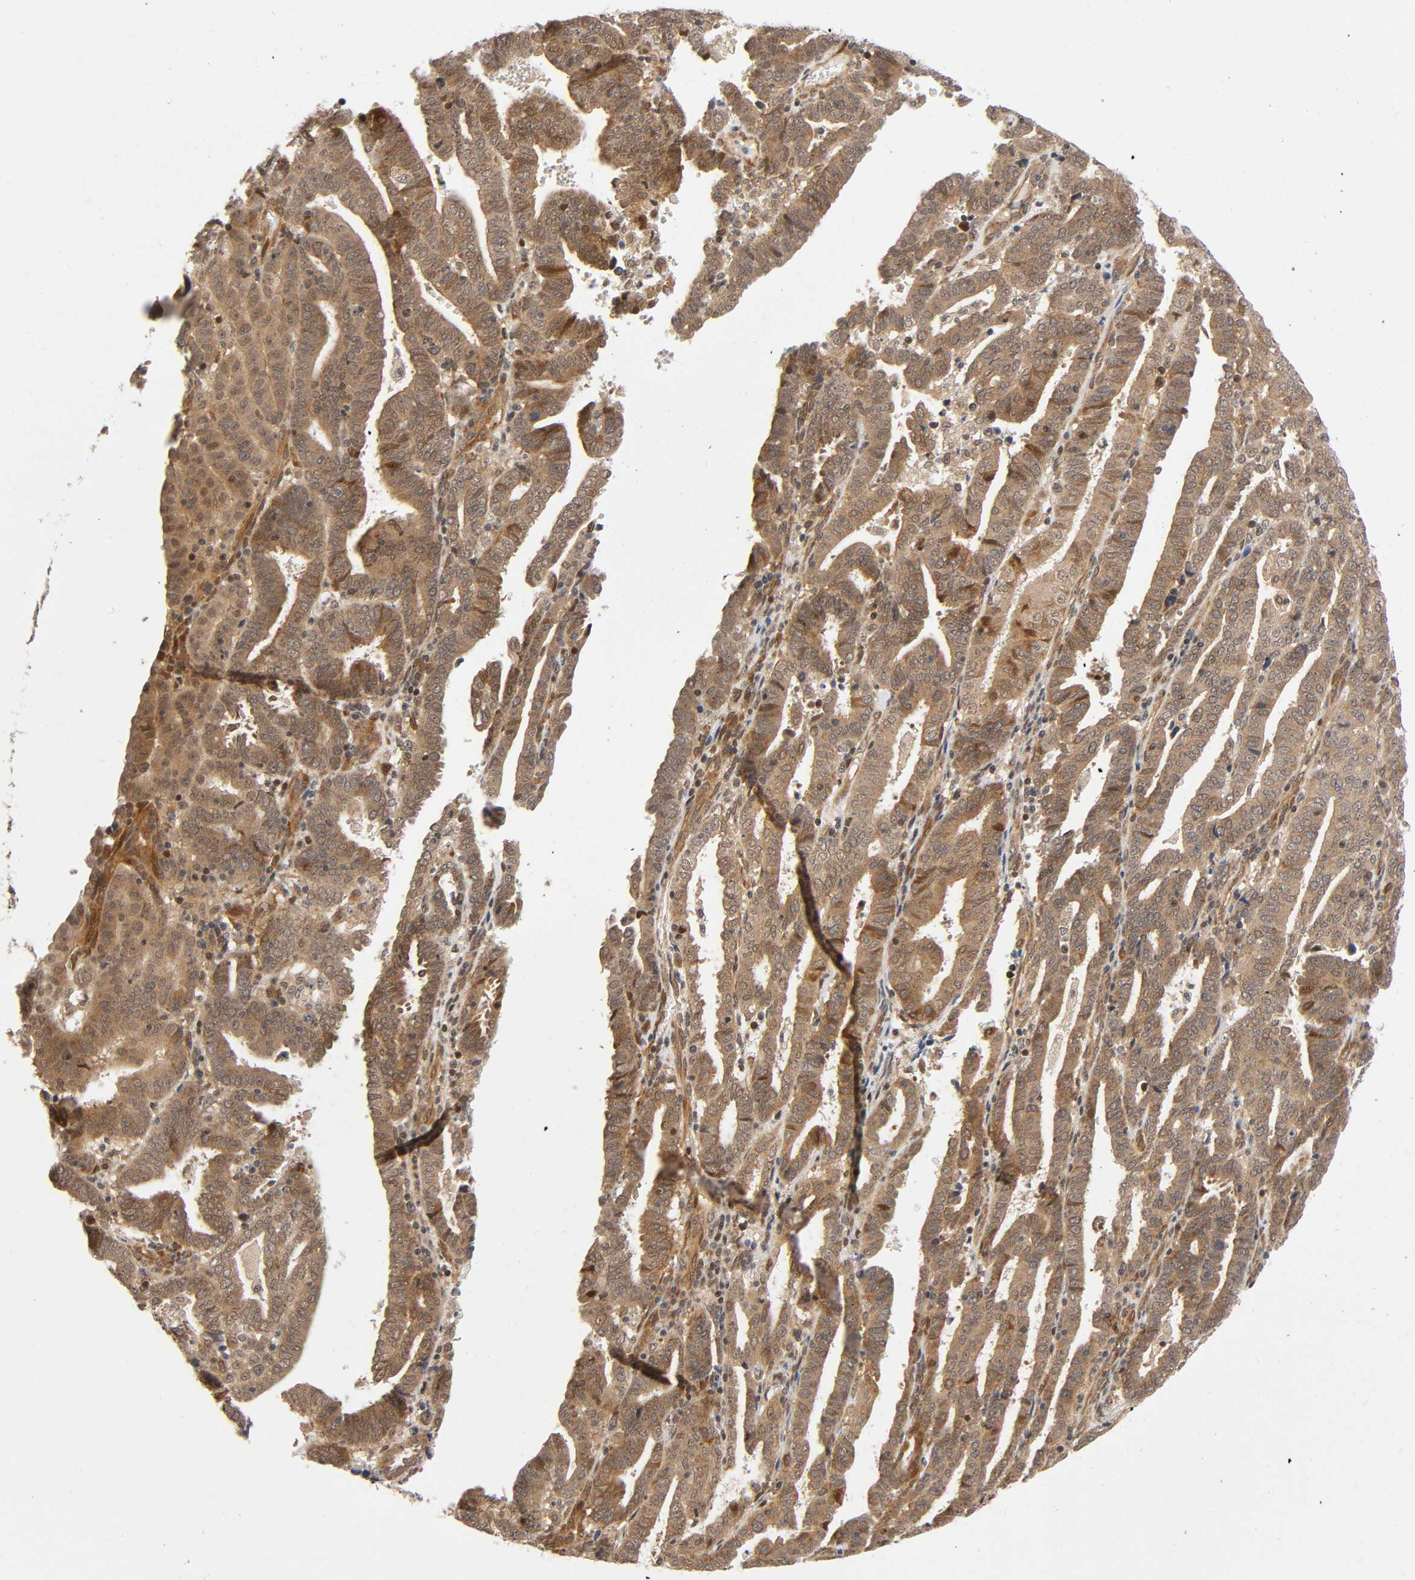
{"staining": {"intensity": "moderate", "quantity": ">75%", "location": "cytoplasmic/membranous,nuclear"}, "tissue": "endometrial cancer", "cell_type": "Tumor cells", "image_type": "cancer", "snomed": [{"axis": "morphology", "description": "Adenocarcinoma, NOS"}, {"axis": "topography", "description": "Uterus"}], "caption": "Endometrial cancer stained for a protein (brown) displays moderate cytoplasmic/membranous and nuclear positive positivity in about >75% of tumor cells.", "gene": "IQCJ-SCHIP1", "patient": {"sex": "female", "age": 83}}